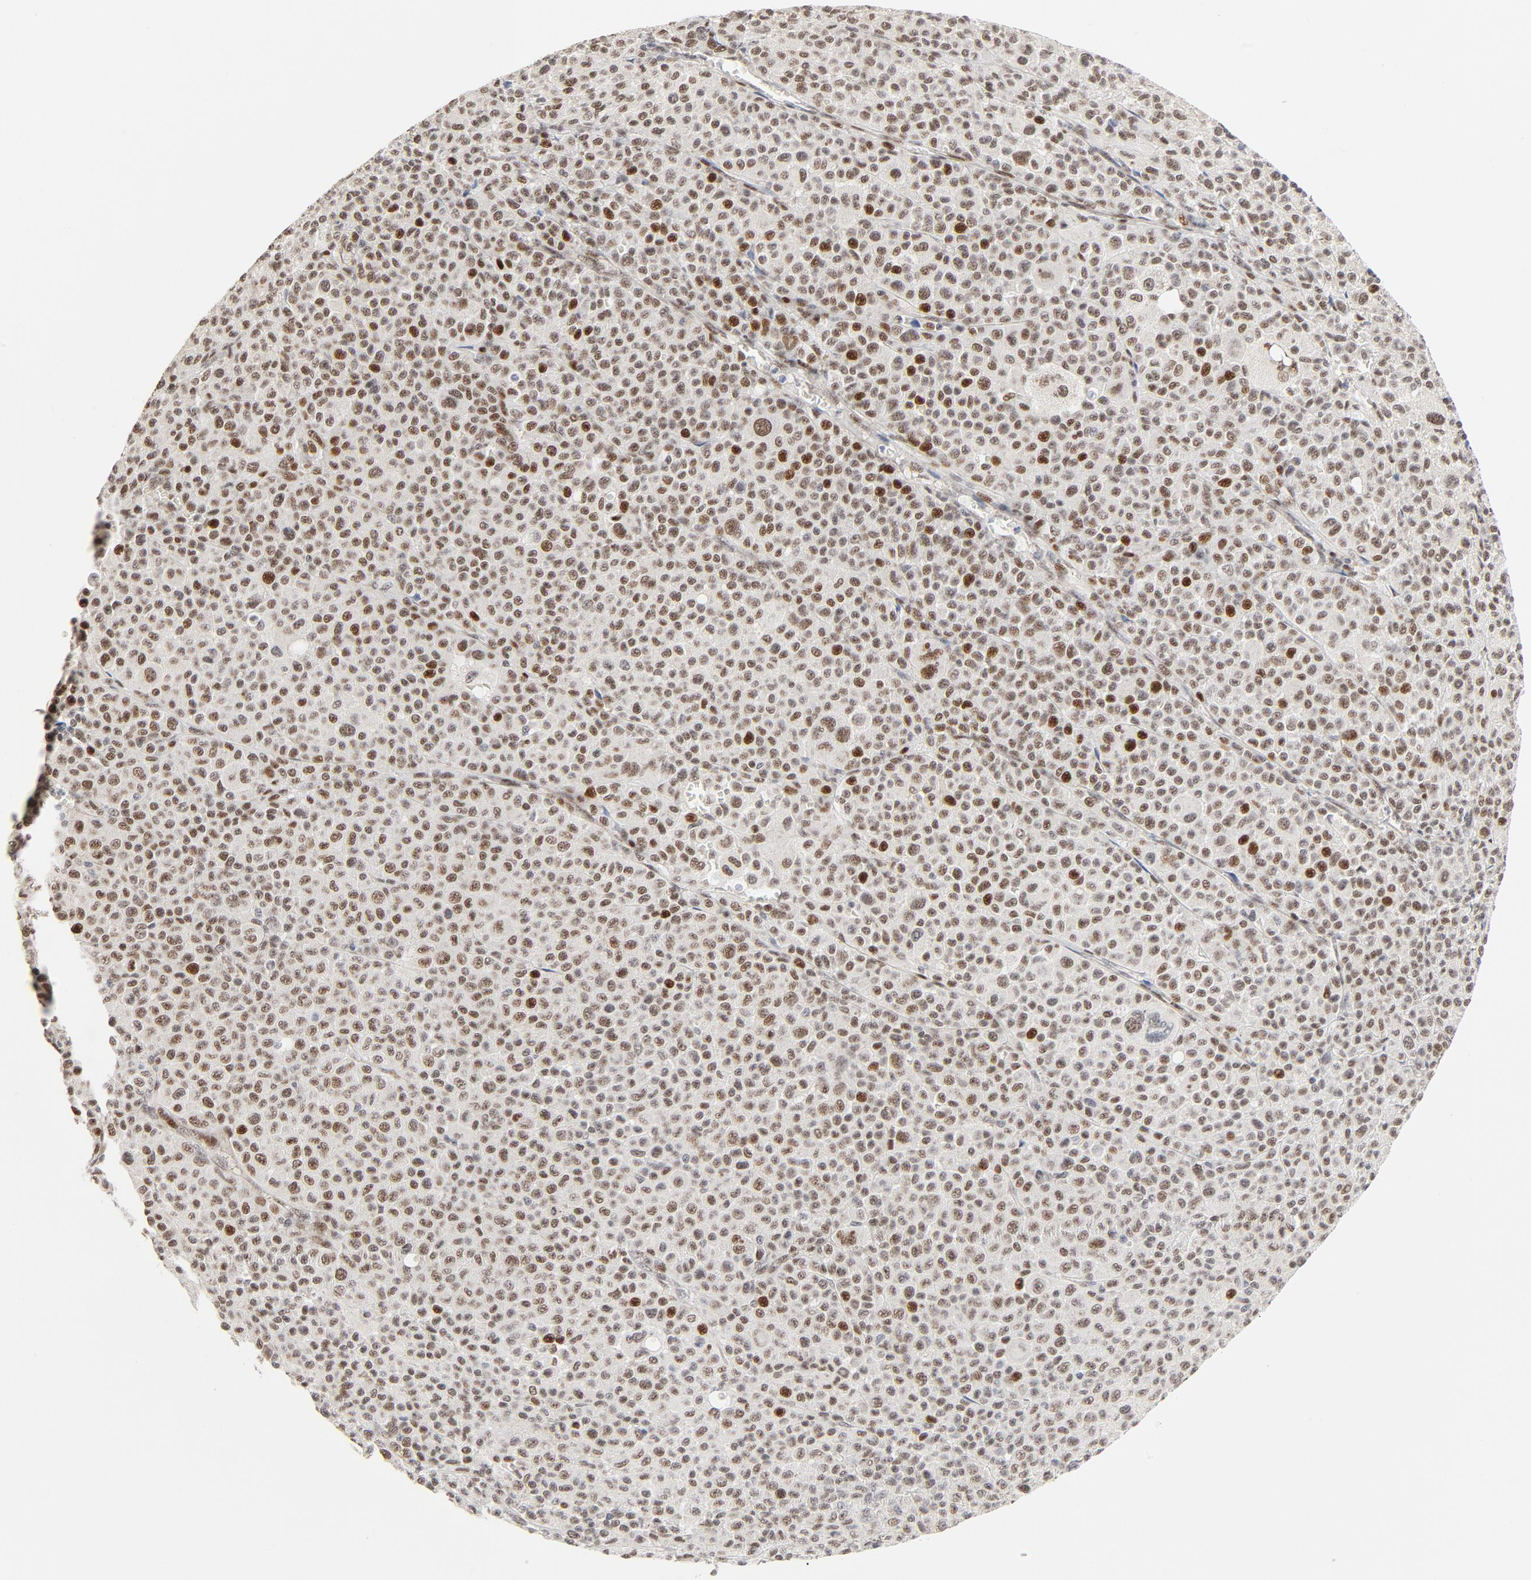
{"staining": {"intensity": "moderate", "quantity": ">75%", "location": "nuclear"}, "tissue": "melanoma", "cell_type": "Tumor cells", "image_type": "cancer", "snomed": [{"axis": "morphology", "description": "Malignant melanoma, Metastatic site"}, {"axis": "topography", "description": "Pancreas"}], "caption": "Tumor cells display moderate nuclear staining in approximately >75% of cells in malignant melanoma (metastatic site). (Stains: DAB (3,3'-diaminobenzidine) in brown, nuclei in blue, Microscopy: brightfield microscopy at high magnification).", "gene": "GTF2I", "patient": {"sex": "female", "age": 30}}